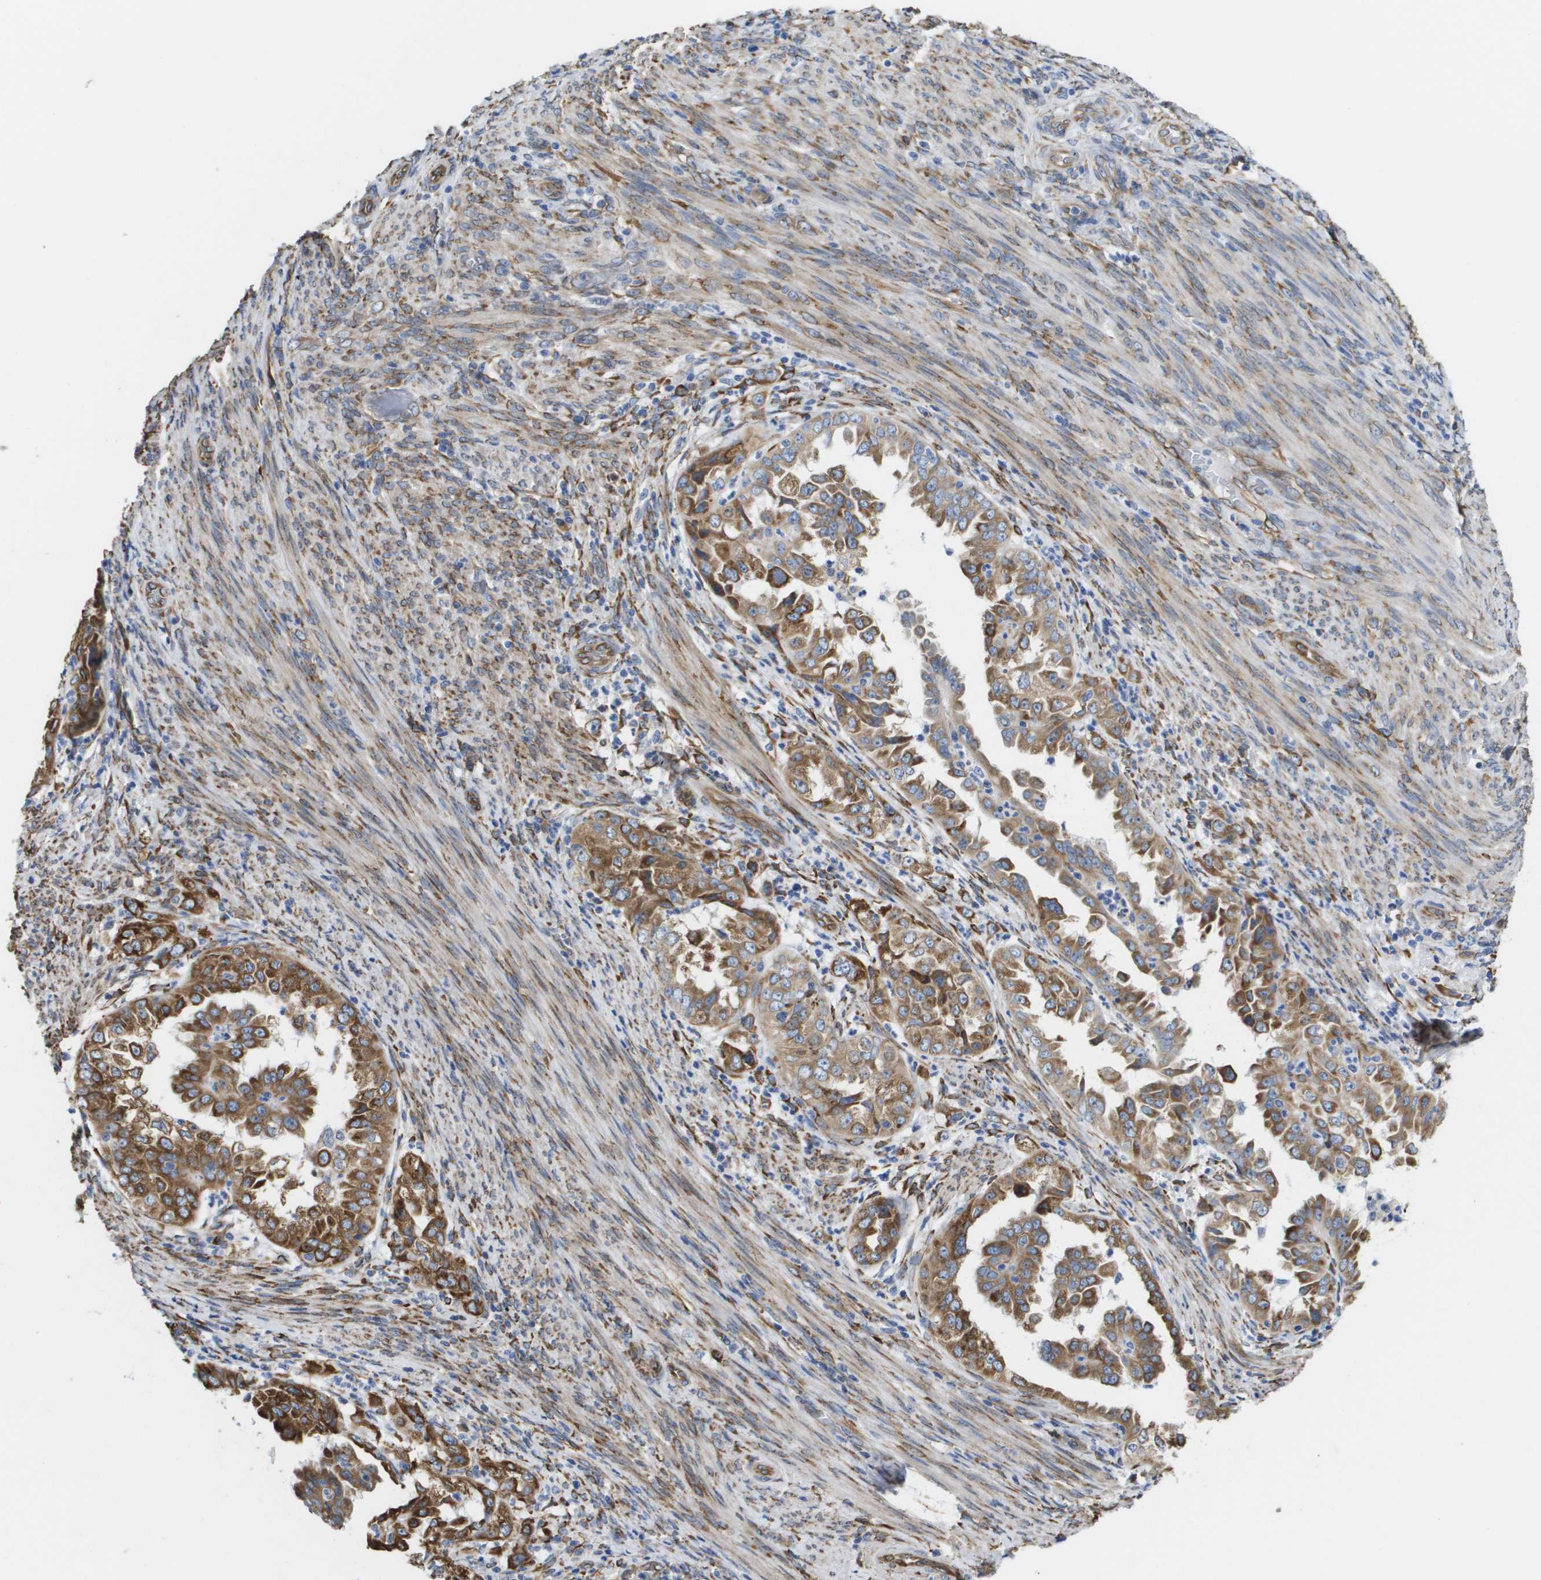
{"staining": {"intensity": "moderate", "quantity": ">75%", "location": "cytoplasmic/membranous"}, "tissue": "endometrial cancer", "cell_type": "Tumor cells", "image_type": "cancer", "snomed": [{"axis": "morphology", "description": "Adenocarcinoma, NOS"}, {"axis": "topography", "description": "Endometrium"}], "caption": "Endometrial adenocarcinoma stained with a brown dye displays moderate cytoplasmic/membranous positive expression in approximately >75% of tumor cells.", "gene": "ST3GAL2", "patient": {"sex": "female", "age": 85}}